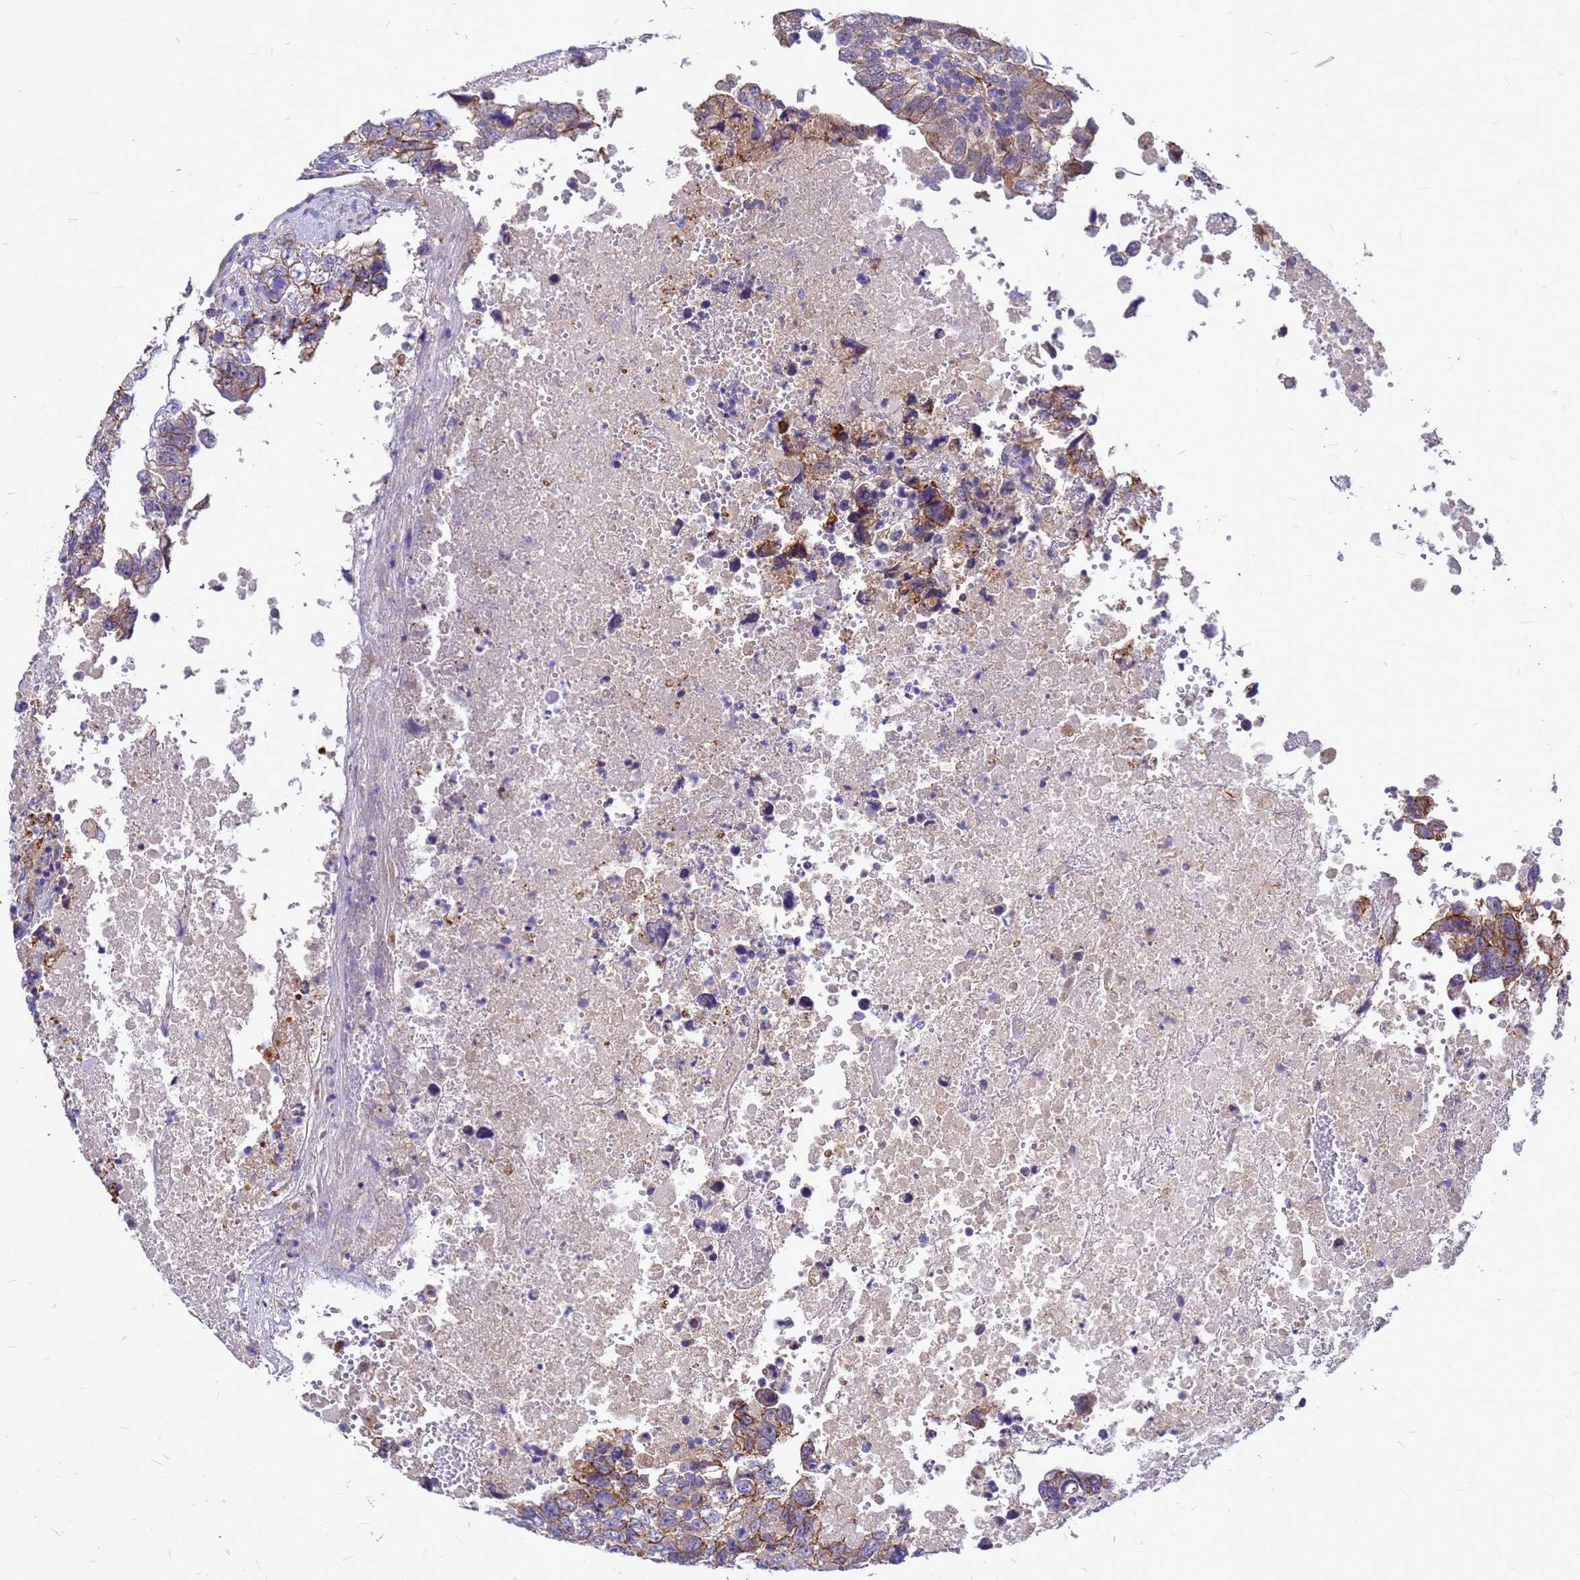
{"staining": {"intensity": "moderate", "quantity": ">75%", "location": "cytoplasmic/membranous"}, "tissue": "testis cancer", "cell_type": "Tumor cells", "image_type": "cancer", "snomed": [{"axis": "morphology", "description": "Carcinoma, Embryonal, NOS"}, {"axis": "topography", "description": "Testis"}], "caption": "Immunohistochemistry of testis cancer reveals medium levels of moderate cytoplasmic/membranous expression in about >75% of tumor cells.", "gene": "FBXW5", "patient": {"sex": "male", "age": 37}}